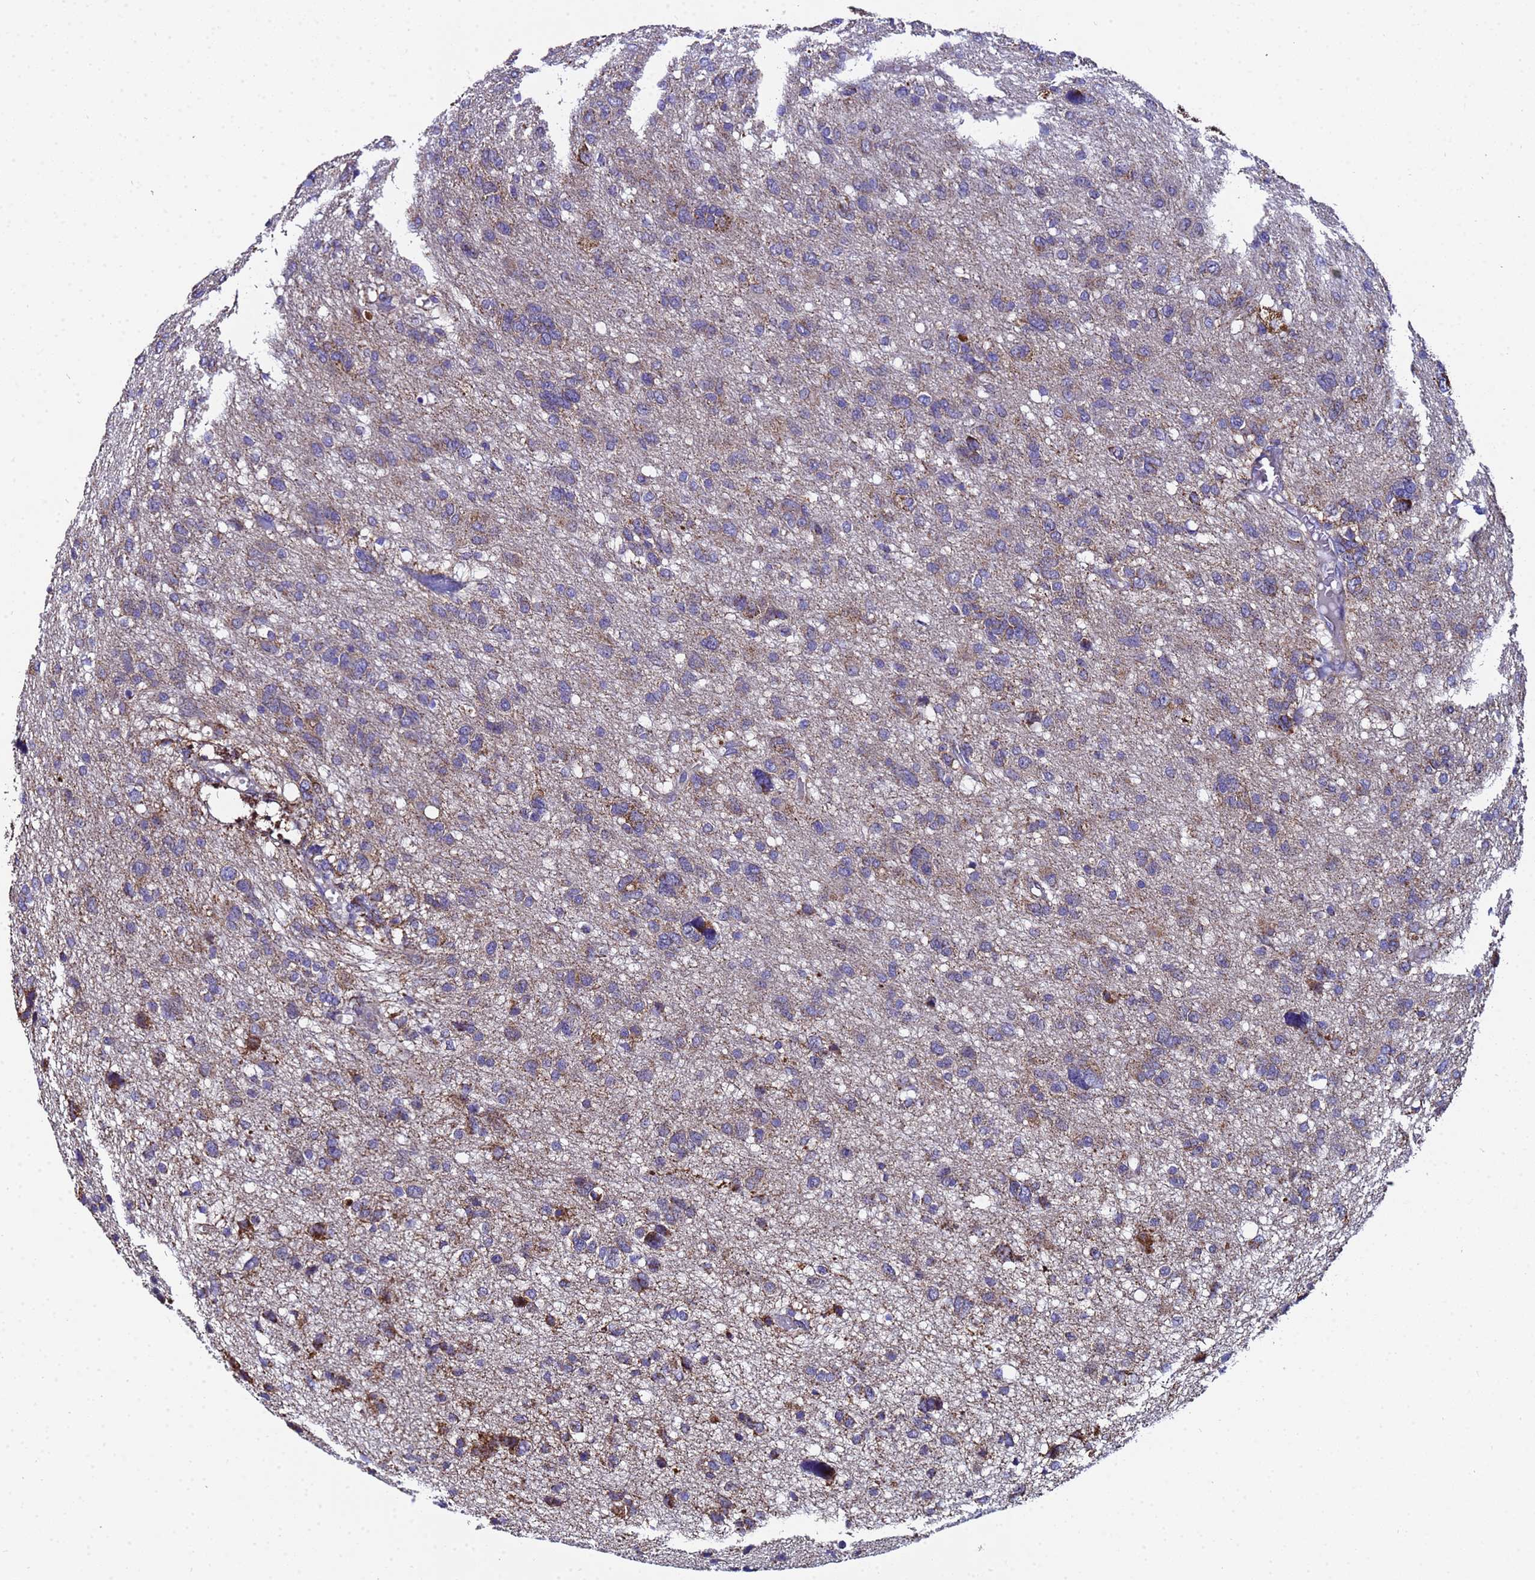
{"staining": {"intensity": "moderate", "quantity": "25%-75%", "location": "cytoplasmic/membranous"}, "tissue": "glioma", "cell_type": "Tumor cells", "image_type": "cancer", "snomed": [{"axis": "morphology", "description": "Glioma, malignant, High grade"}, {"axis": "topography", "description": "Brain"}], "caption": "Immunohistochemical staining of glioma exhibits medium levels of moderate cytoplasmic/membranous protein positivity in about 25%-75% of tumor cells.", "gene": "MRPS12", "patient": {"sex": "female", "age": 59}}